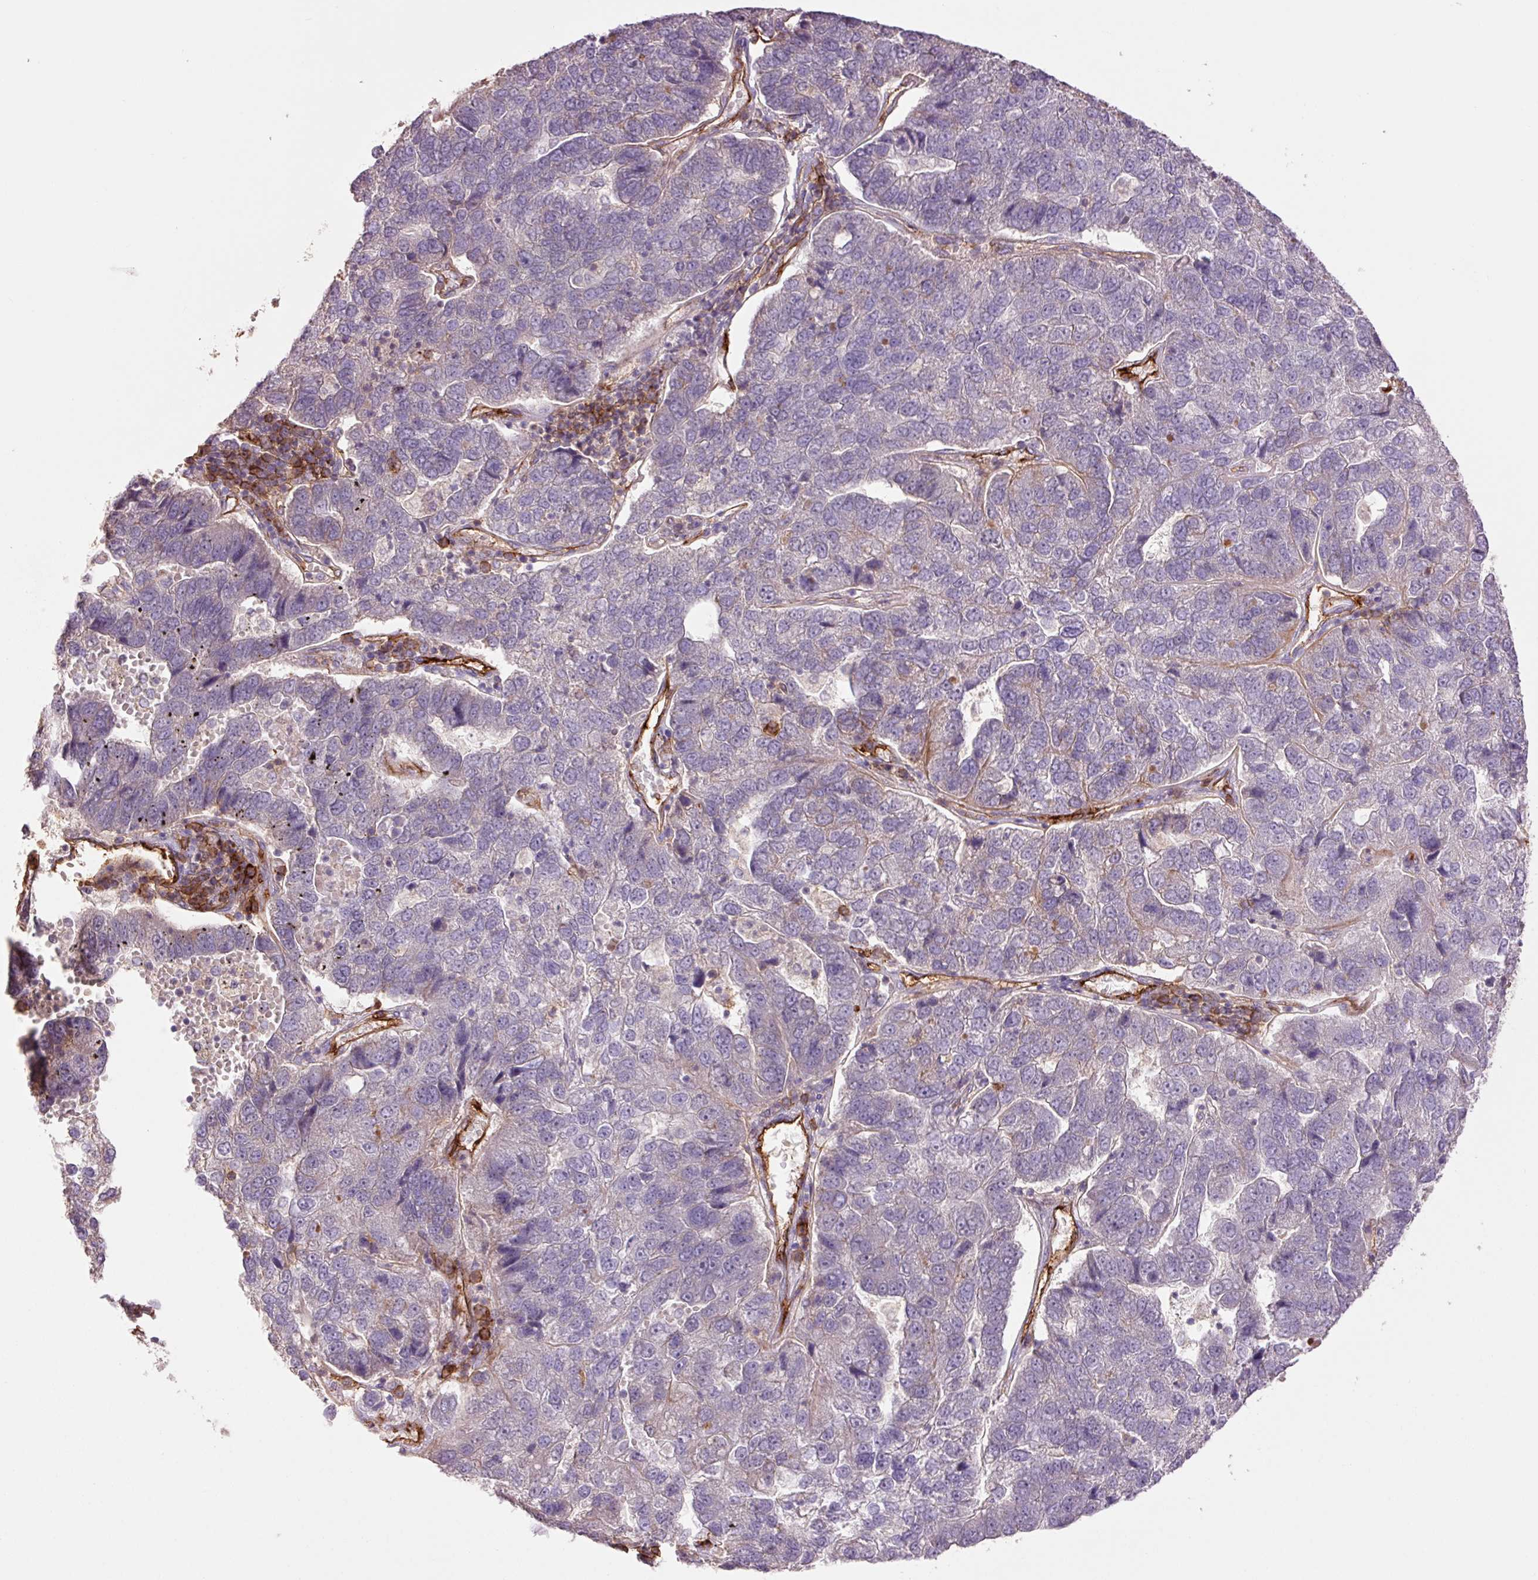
{"staining": {"intensity": "negative", "quantity": "none", "location": "none"}, "tissue": "pancreatic cancer", "cell_type": "Tumor cells", "image_type": "cancer", "snomed": [{"axis": "morphology", "description": "Adenocarcinoma, NOS"}, {"axis": "topography", "description": "Pancreas"}], "caption": "This histopathology image is of pancreatic adenocarcinoma stained with IHC to label a protein in brown with the nuclei are counter-stained blue. There is no staining in tumor cells. (DAB (3,3'-diaminobenzidine) immunohistochemistry with hematoxylin counter stain).", "gene": "SLC1A4", "patient": {"sex": "female", "age": 61}}